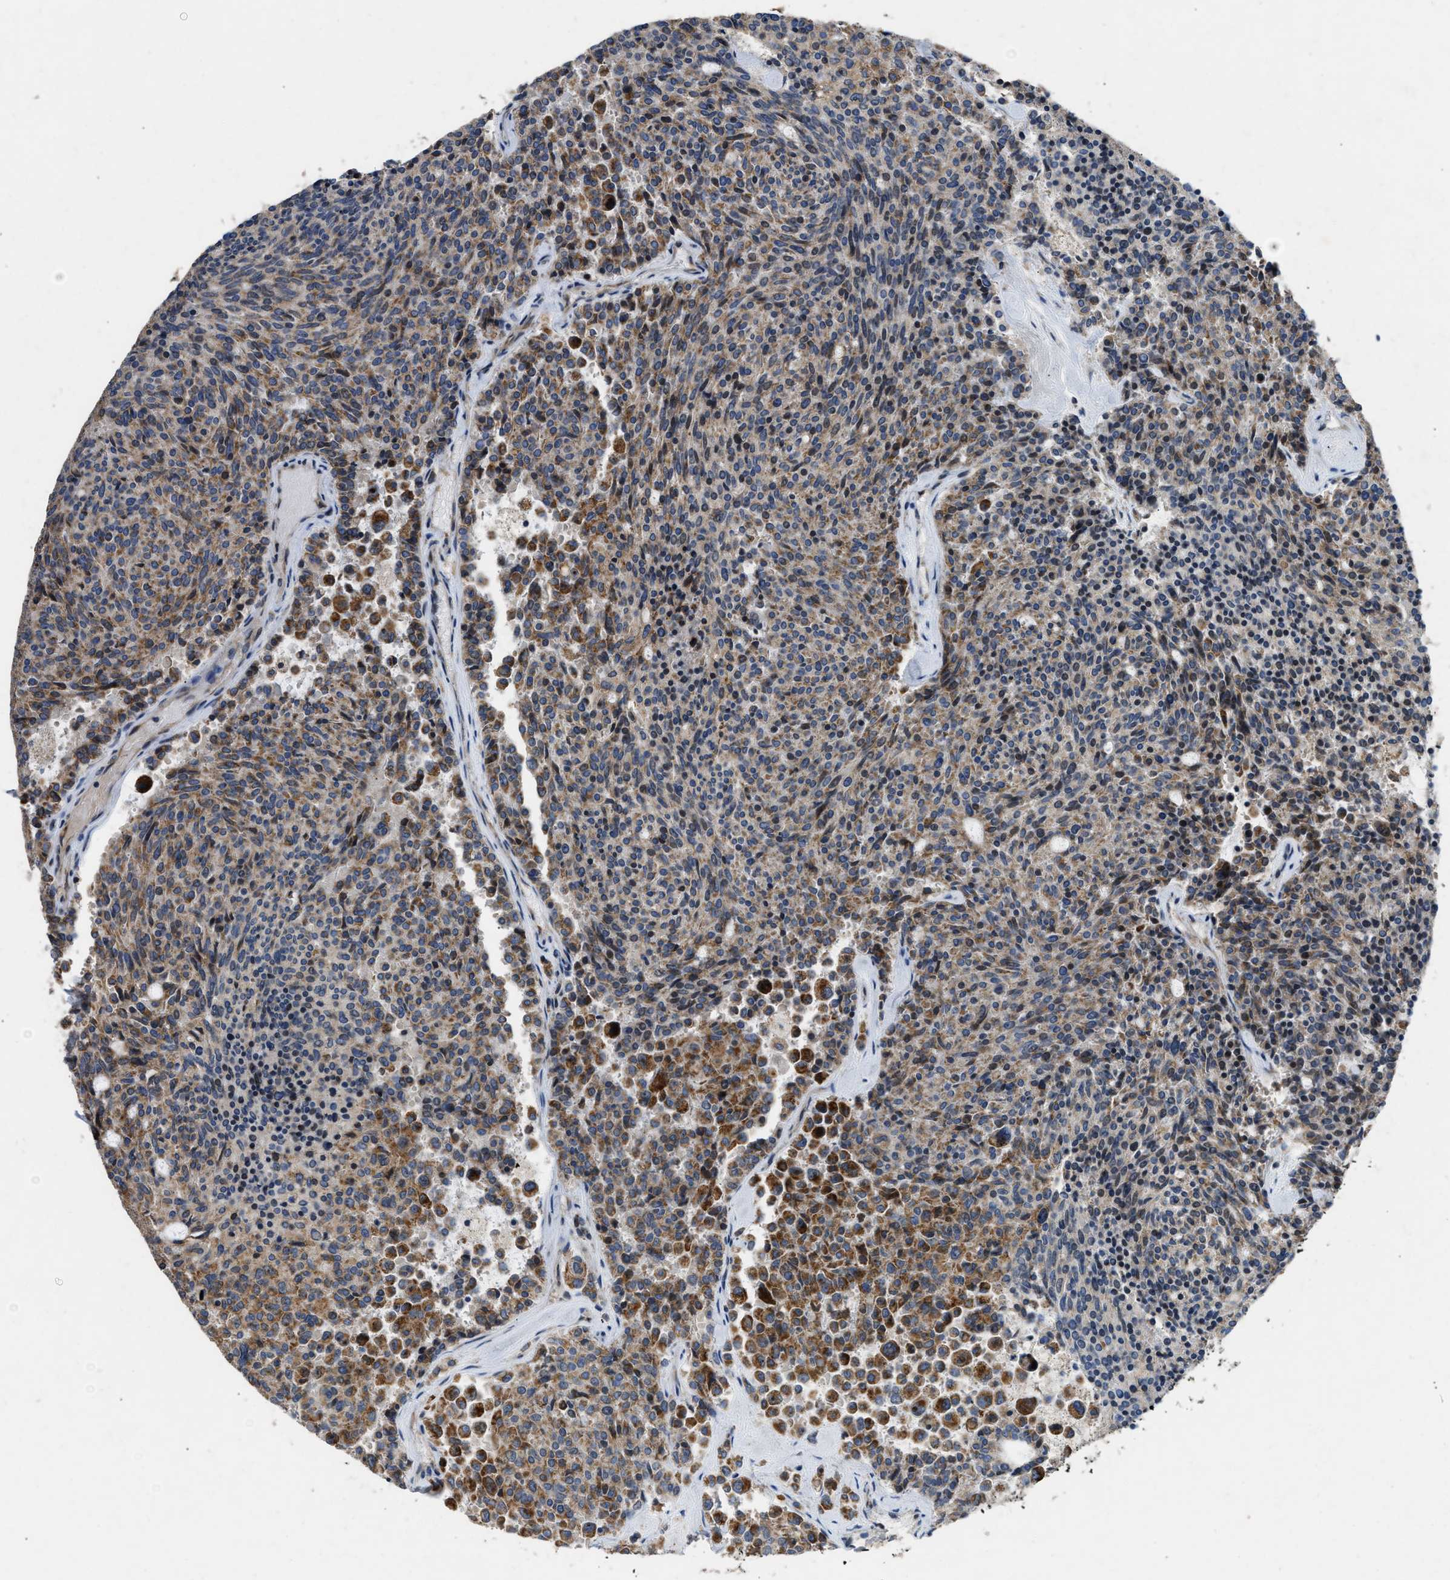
{"staining": {"intensity": "weak", "quantity": ">75%", "location": "cytoplasmic/membranous,nuclear"}, "tissue": "carcinoid", "cell_type": "Tumor cells", "image_type": "cancer", "snomed": [{"axis": "morphology", "description": "Carcinoid, malignant, NOS"}, {"axis": "topography", "description": "Pancreas"}], "caption": "Immunohistochemical staining of human carcinoid reveals low levels of weak cytoplasmic/membranous and nuclear protein expression in about >75% of tumor cells. (DAB (3,3'-diaminobenzidine) = brown stain, brightfield microscopy at high magnification).", "gene": "TMEM150A", "patient": {"sex": "female", "age": 54}}